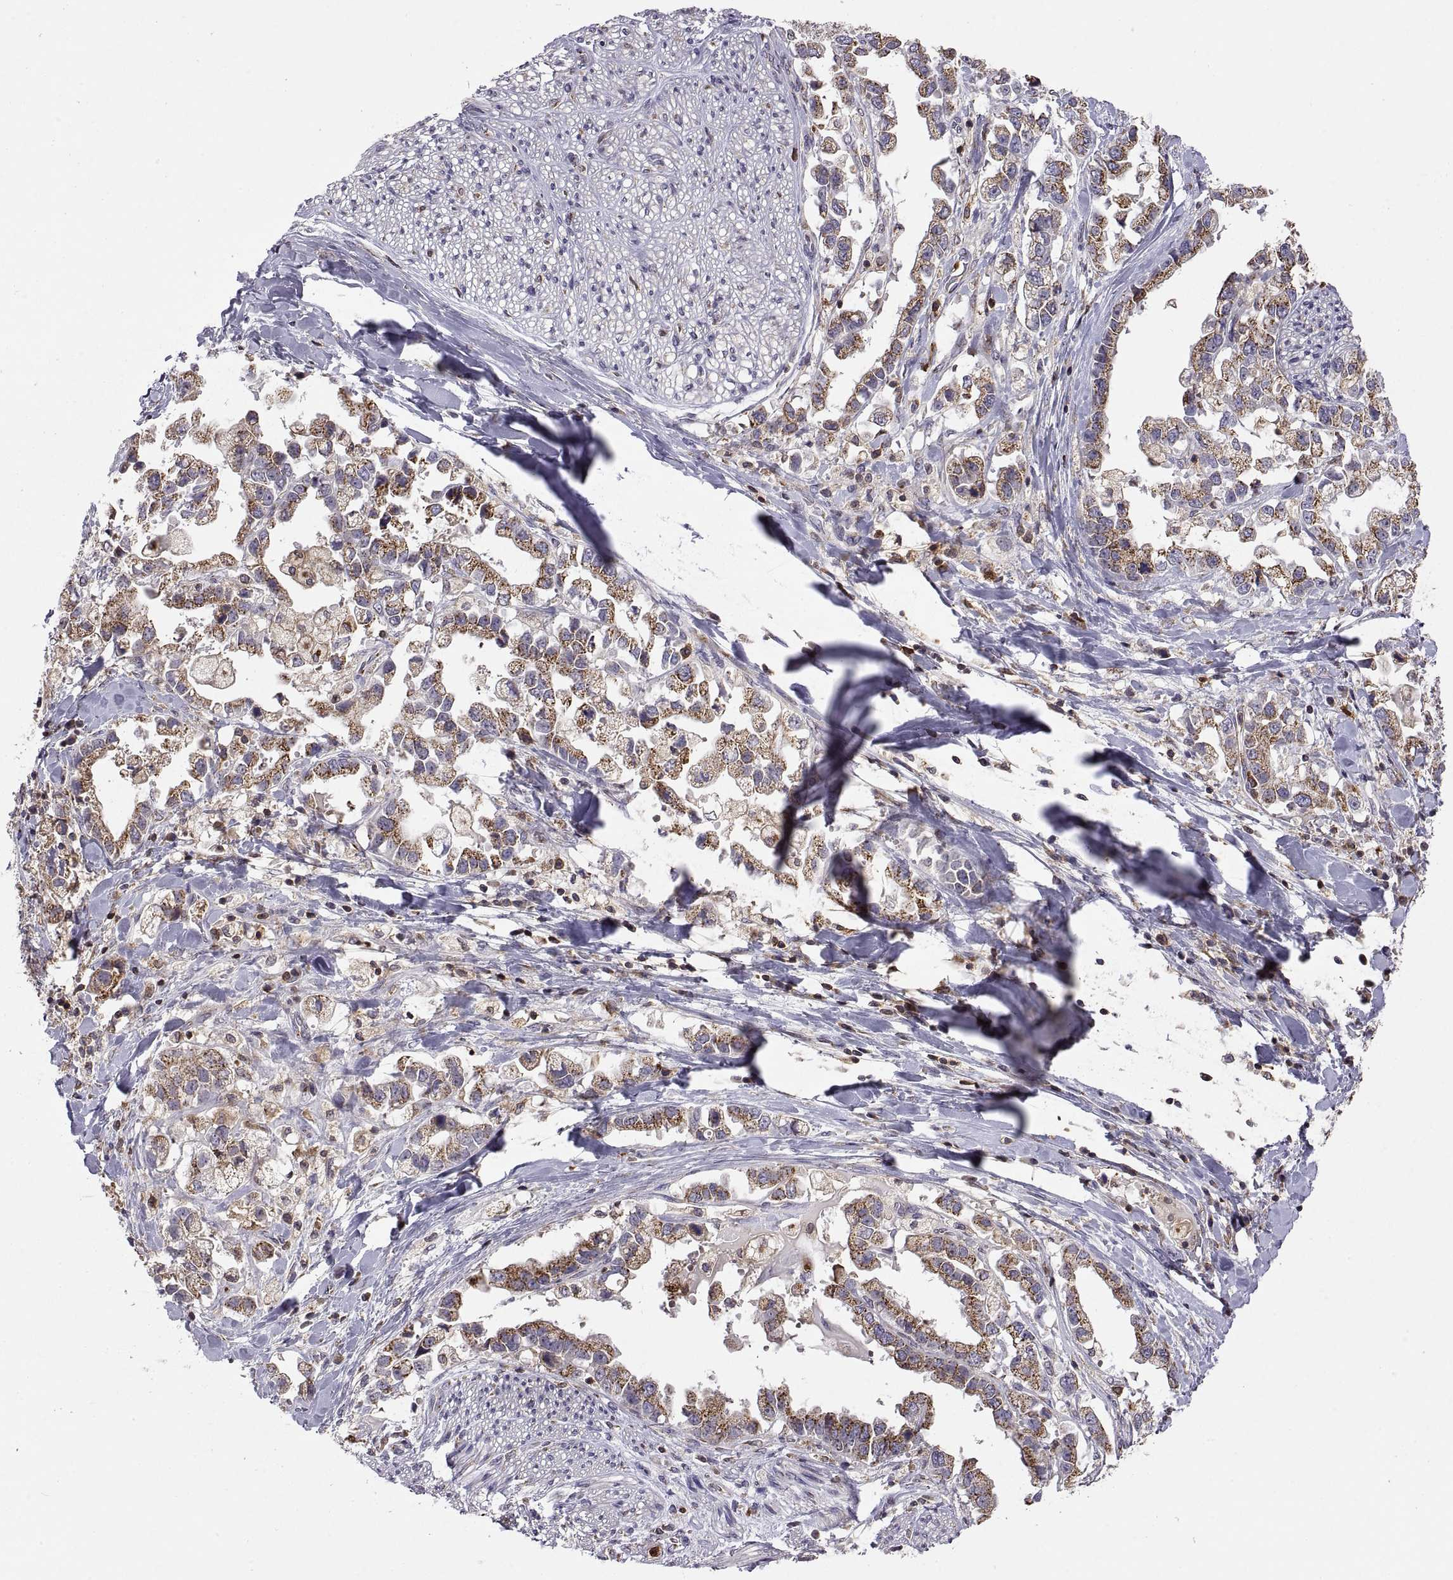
{"staining": {"intensity": "strong", "quantity": ">75%", "location": "cytoplasmic/membranous"}, "tissue": "stomach cancer", "cell_type": "Tumor cells", "image_type": "cancer", "snomed": [{"axis": "morphology", "description": "Adenocarcinoma, NOS"}, {"axis": "topography", "description": "Stomach"}], "caption": "Immunohistochemical staining of human adenocarcinoma (stomach) demonstrates strong cytoplasmic/membranous protein staining in about >75% of tumor cells.", "gene": "ACAP1", "patient": {"sex": "male", "age": 59}}